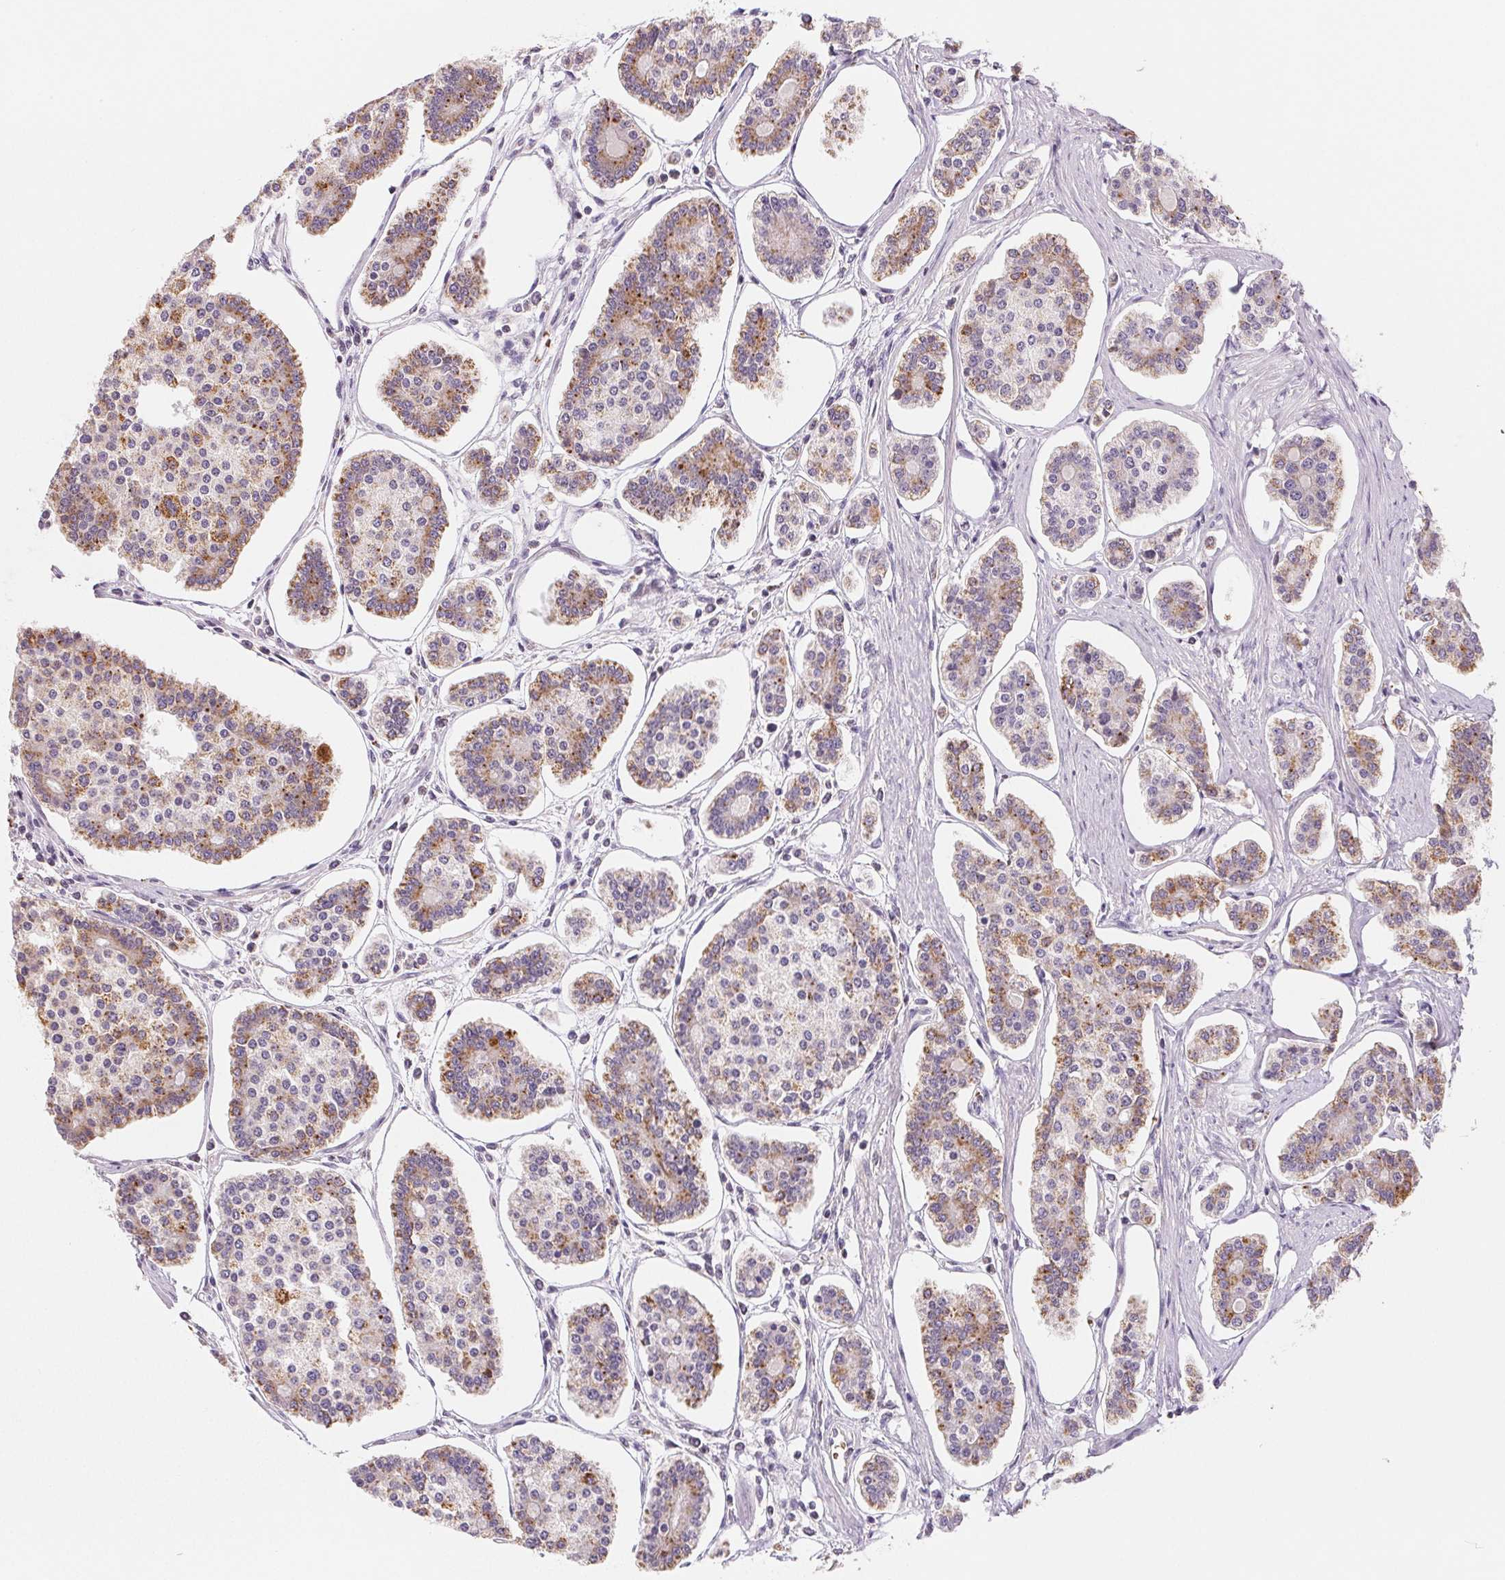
{"staining": {"intensity": "strong", "quantity": "<25%", "location": "cytoplasmic/membranous"}, "tissue": "carcinoid", "cell_type": "Tumor cells", "image_type": "cancer", "snomed": [{"axis": "morphology", "description": "Carcinoid, malignant, NOS"}, {"axis": "topography", "description": "Small intestine"}], "caption": "Immunohistochemical staining of malignant carcinoid shows medium levels of strong cytoplasmic/membranous expression in approximately <25% of tumor cells.", "gene": "HINT2", "patient": {"sex": "female", "age": 65}}